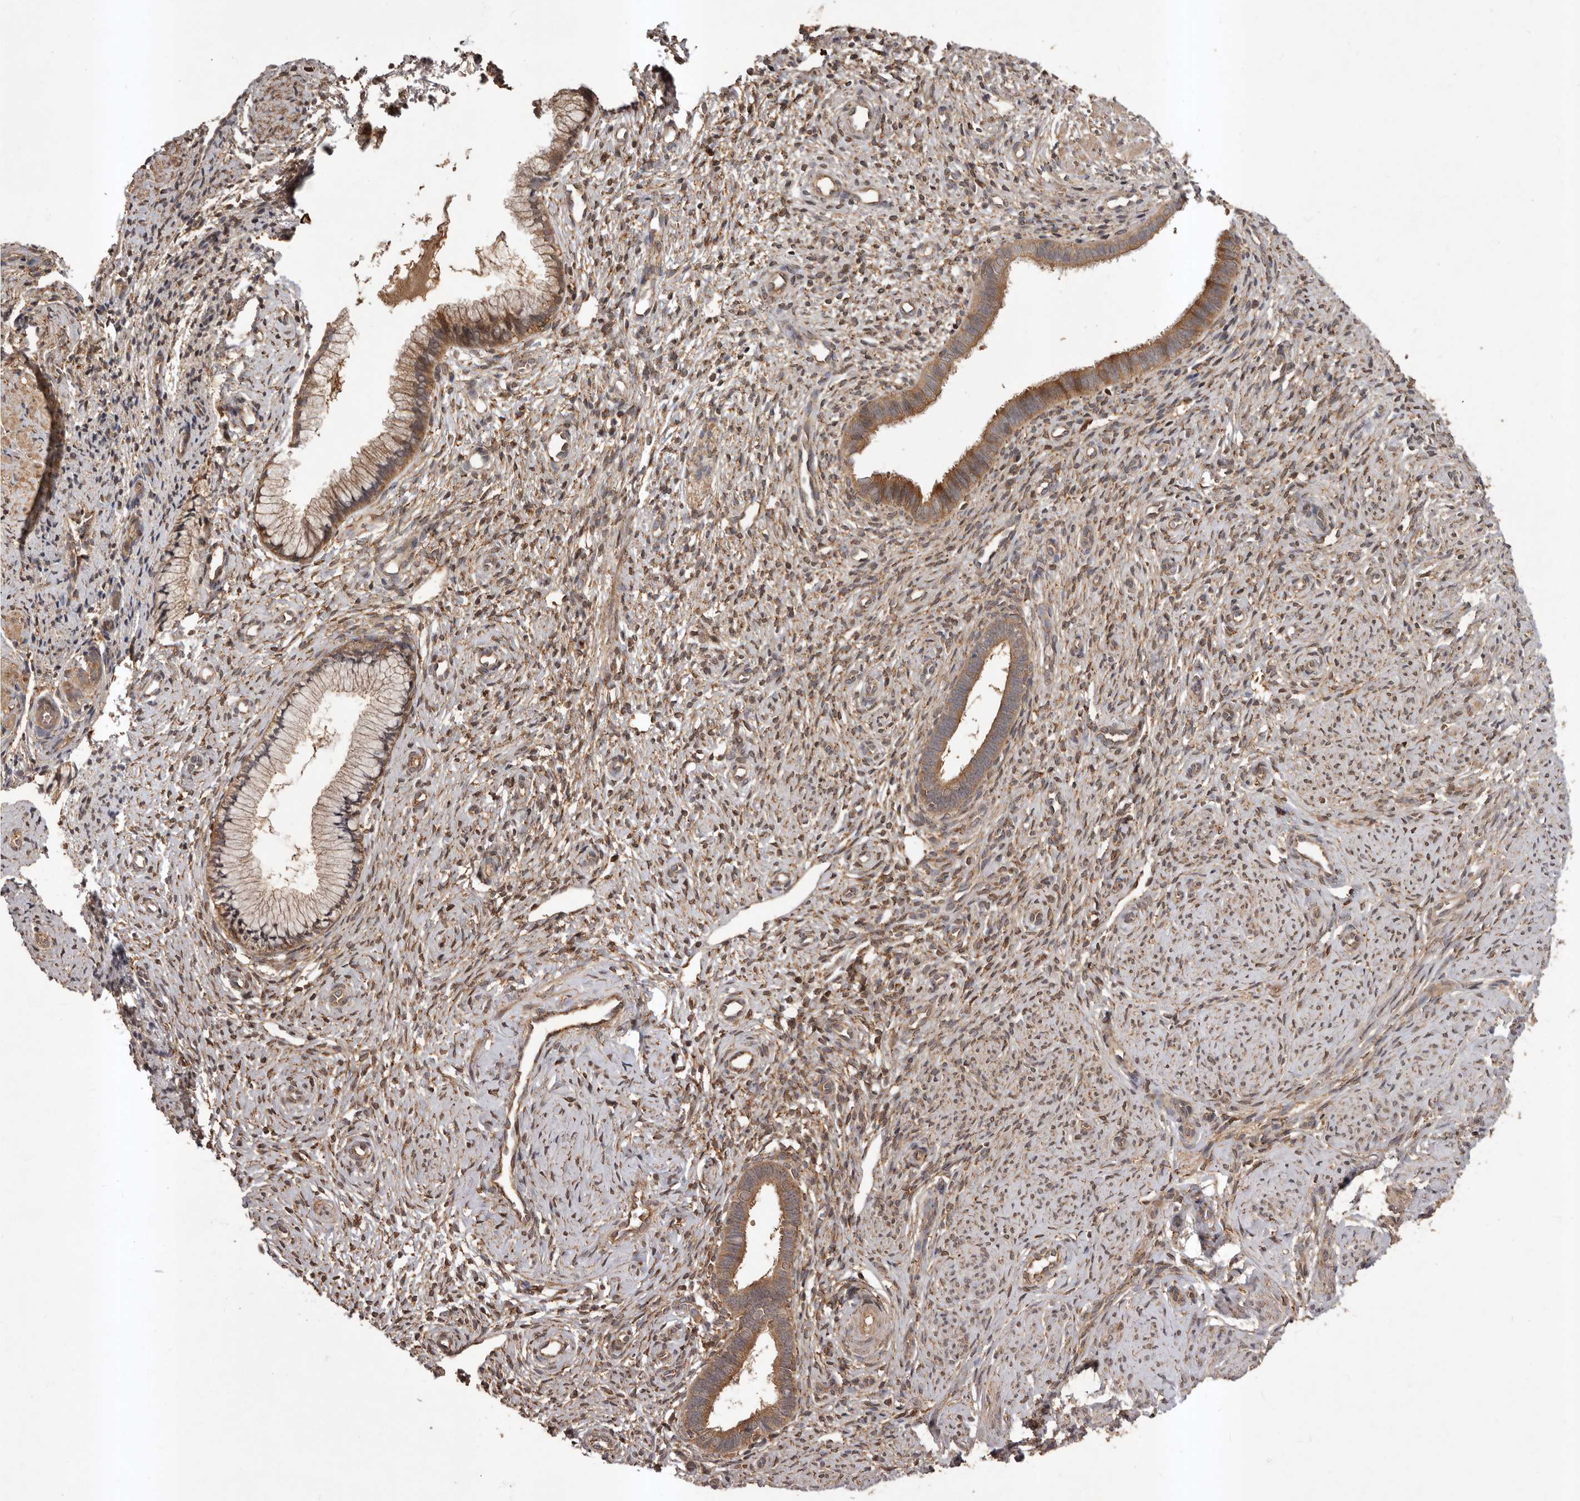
{"staining": {"intensity": "moderate", "quantity": ">75%", "location": "cytoplasmic/membranous"}, "tissue": "cervix", "cell_type": "Glandular cells", "image_type": "normal", "snomed": [{"axis": "morphology", "description": "Normal tissue, NOS"}, {"axis": "topography", "description": "Cervix"}], "caption": "High-magnification brightfield microscopy of unremarkable cervix stained with DAB (brown) and counterstained with hematoxylin (blue). glandular cells exhibit moderate cytoplasmic/membranous expression is identified in approximately>75% of cells.", "gene": "SLC22A3", "patient": {"sex": "female", "age": 27}}